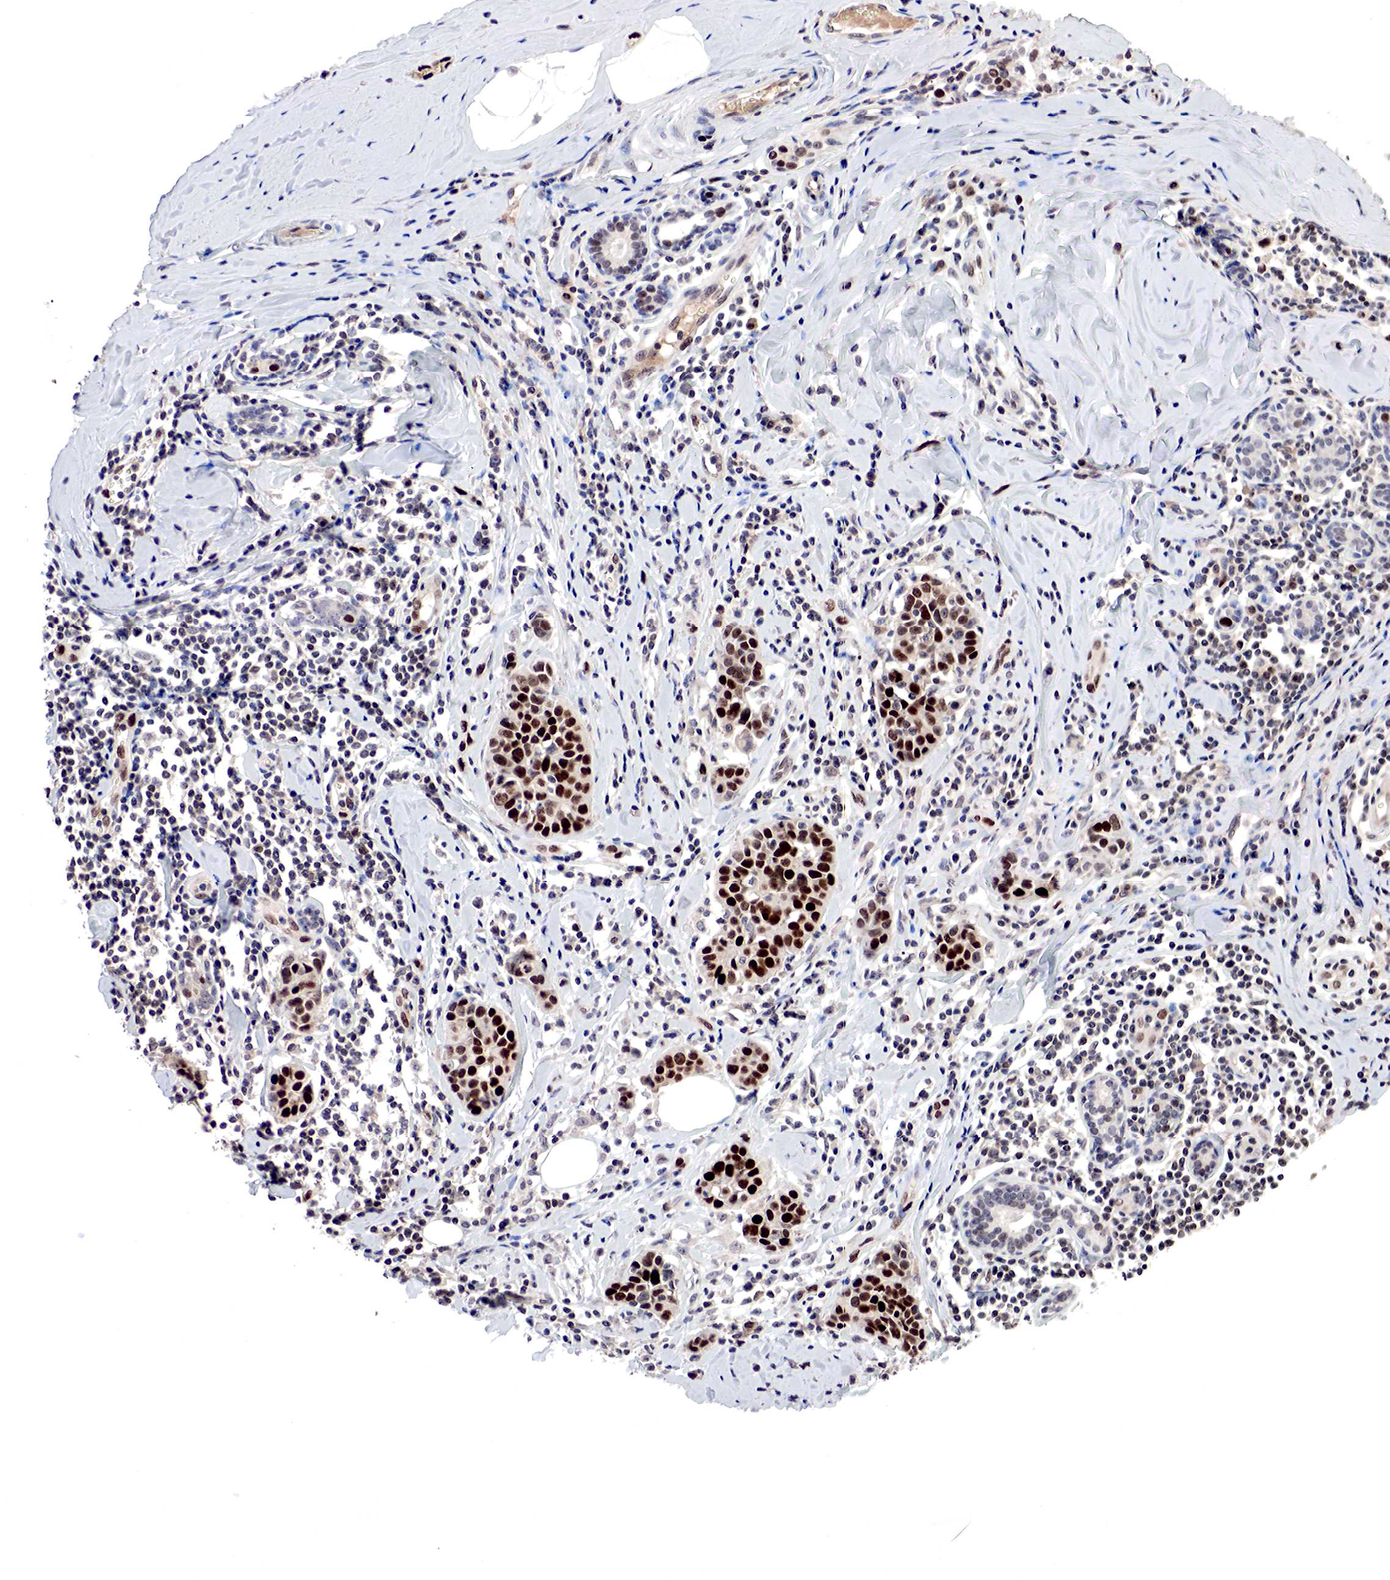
{"staining": {"intensity": "strong", "quantity": ">75%", "location": "nuclear"}, "tissue": "breast cancer", "cell_type": "Tumor cells", "image_type": "cancer", "snomed": [{"axis": "morphology", "description": "Duct carcinoma"}, {"axis": "topography", "description": "Breast"}], "caption": "This is a histology image of IHC staining of breast infiltrating ductal carcinoma, which shows strong expression in the nuclear of tumor cells.", "gene": "DACH2", "patient": {"sex": "female", "age": 55}}